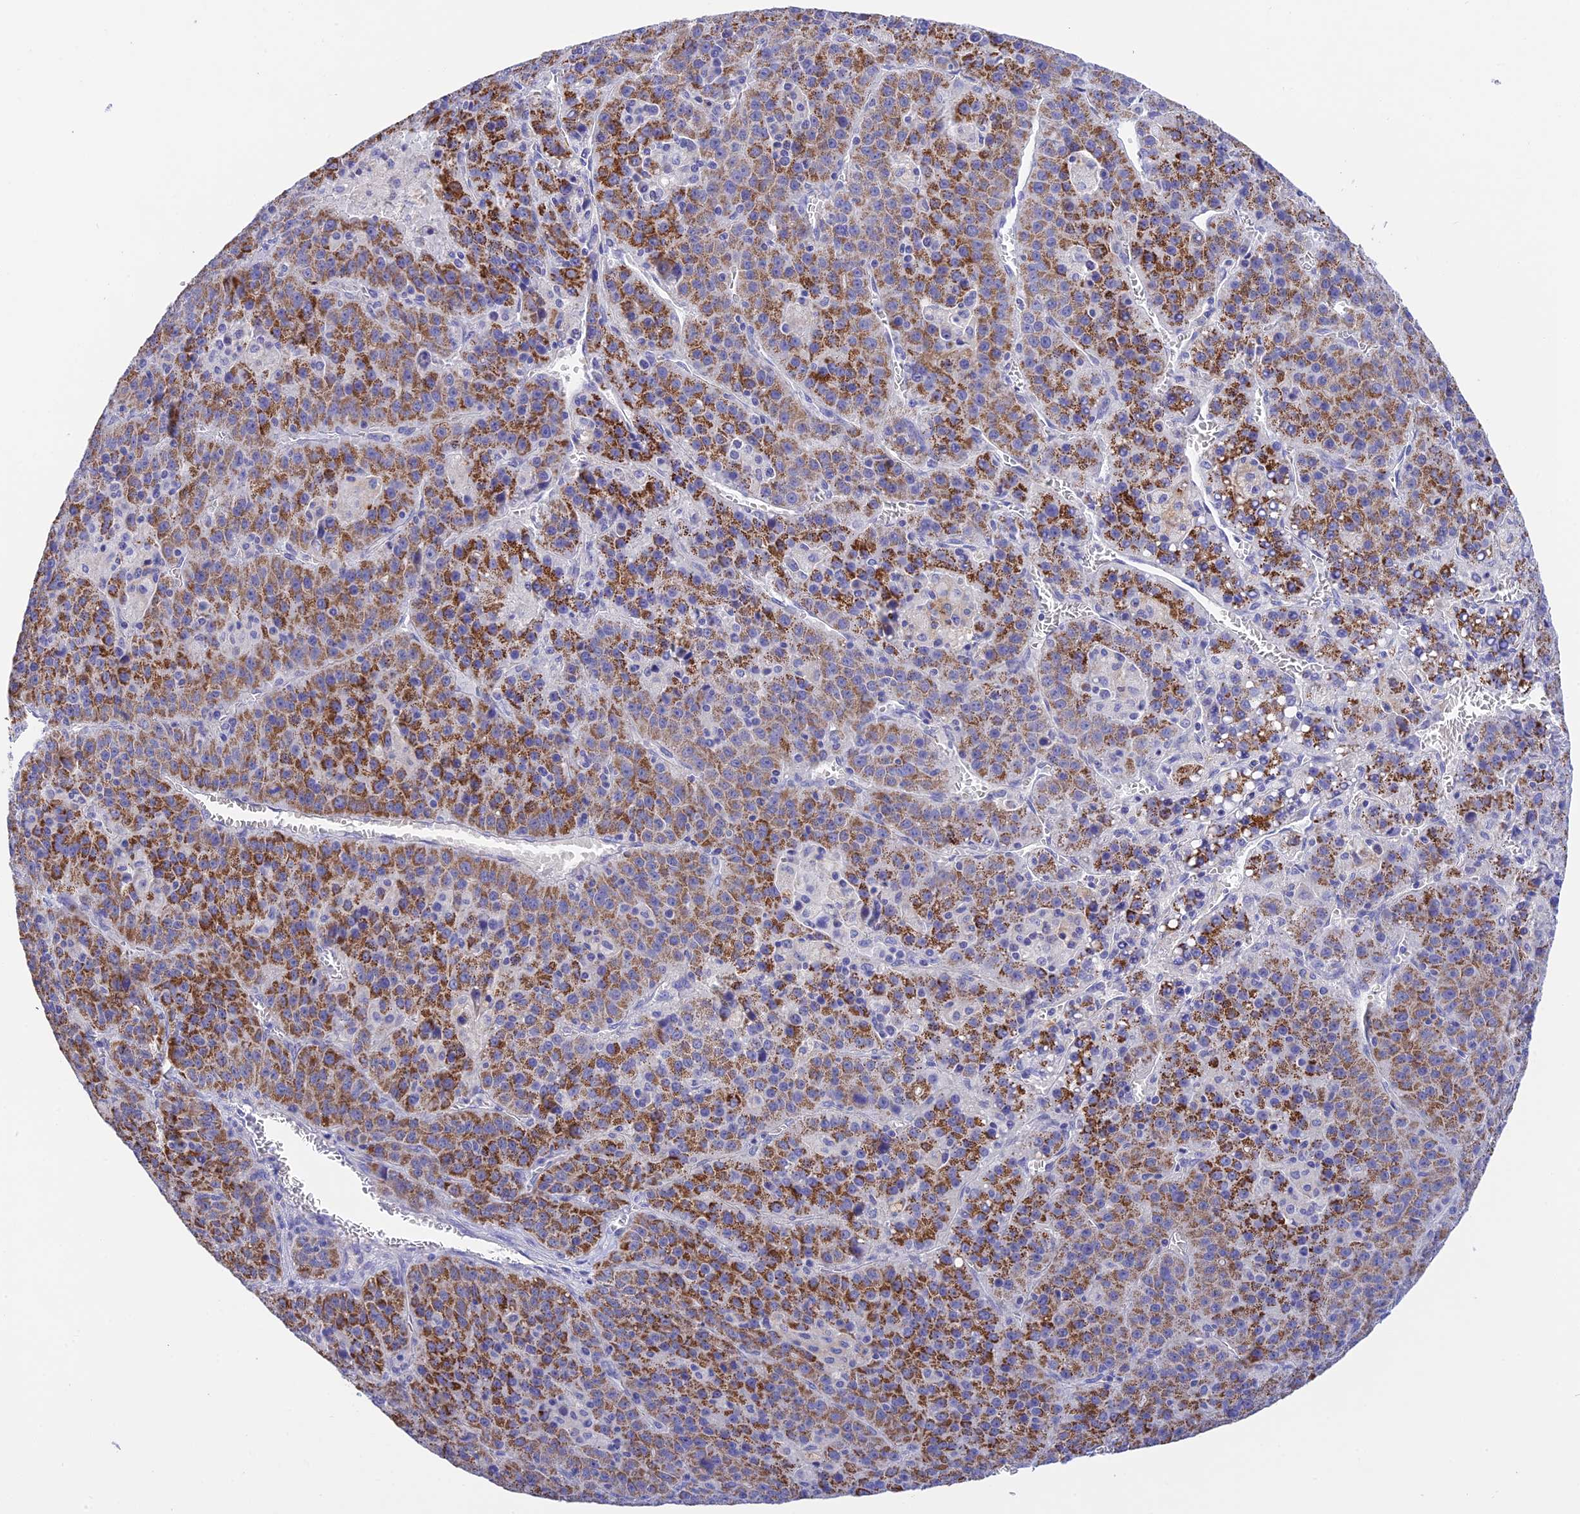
{"staining": {"intensity": "strong", "quantity": "25%-75%", "location": "cytoplasmic/membranous"}, "tissue": "liver cancer", "cell_type": "Tumor cells", "image_type": "cancer", "snomed": [{"axis": "morphology", "description": "Carcinoma, Hepatocellular, NOS"}, {"axis": "topography", "description": "Liver"}], "caption": "Tumor cells exhibit strong cytoplasmic/membranous staining in about 25%-75% of cells in liver cancer. Nuclei are stained in blue.", "gene": "MS4A5", "patient": {"sex": "female", "age": 53}}